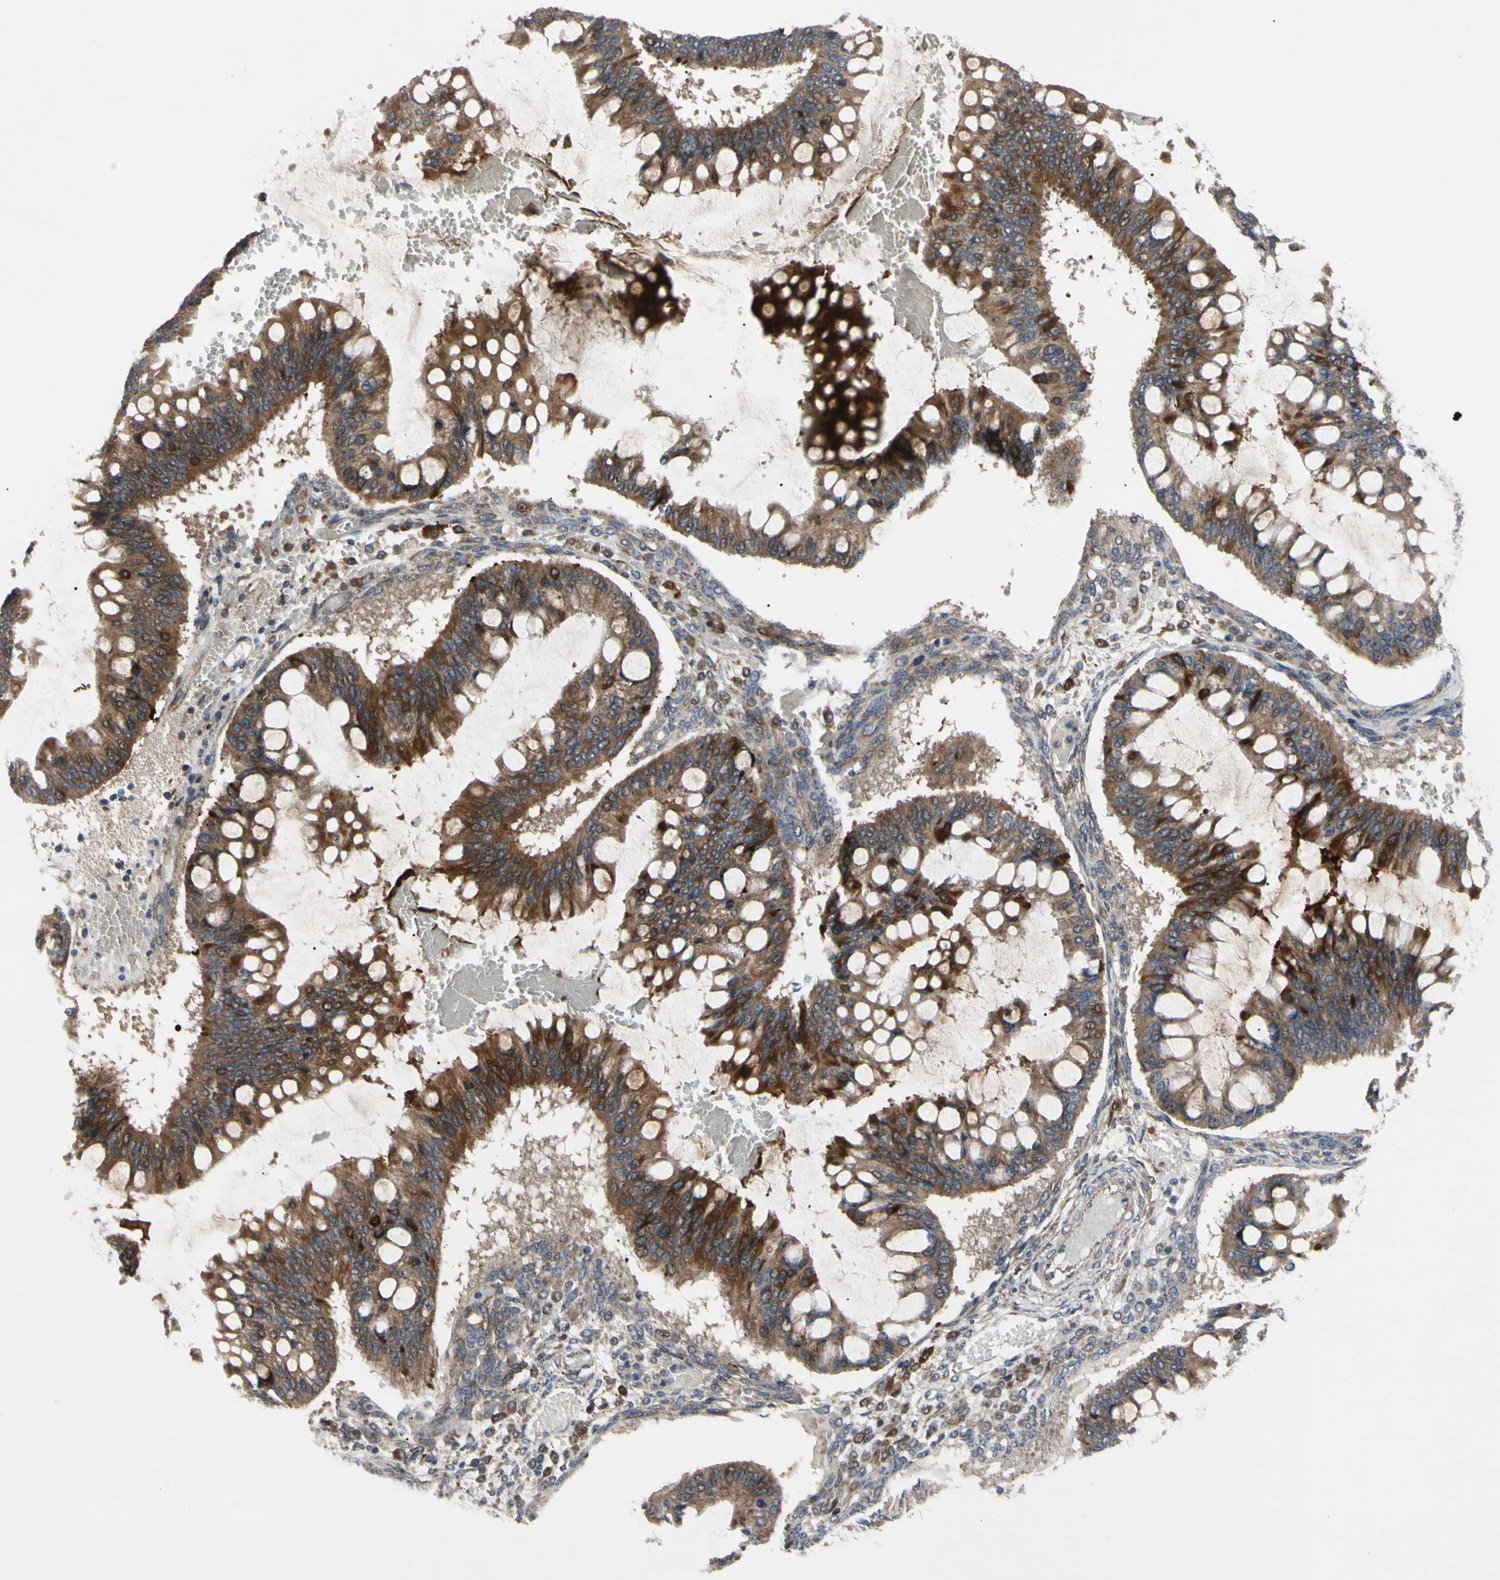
{"staining": {"intensity": "strong", "quantity": ">75%", "location": "cytoplasmic/membranous"}, "tissue": "ovarian cancer", "cell_type": "Tumor cells", "image_type": "cancer", "snomed": [{"axis": "morphology", "description": "Cystadenocarcinoma, mucinous, NOS"}, {"axis": "topography", "description": "Ovary"}], "caption": "An immunohistochemistry photomicrograph of neoplastic tissue is shown. Protein staining in brown shows strong cytoplasmic/membranous positivity in ovarian cancer (mucinous cystadenocarcinoma) within tumor cells.", "gene": "SVIL", "patient": {"sex": "female", "age": 73}}